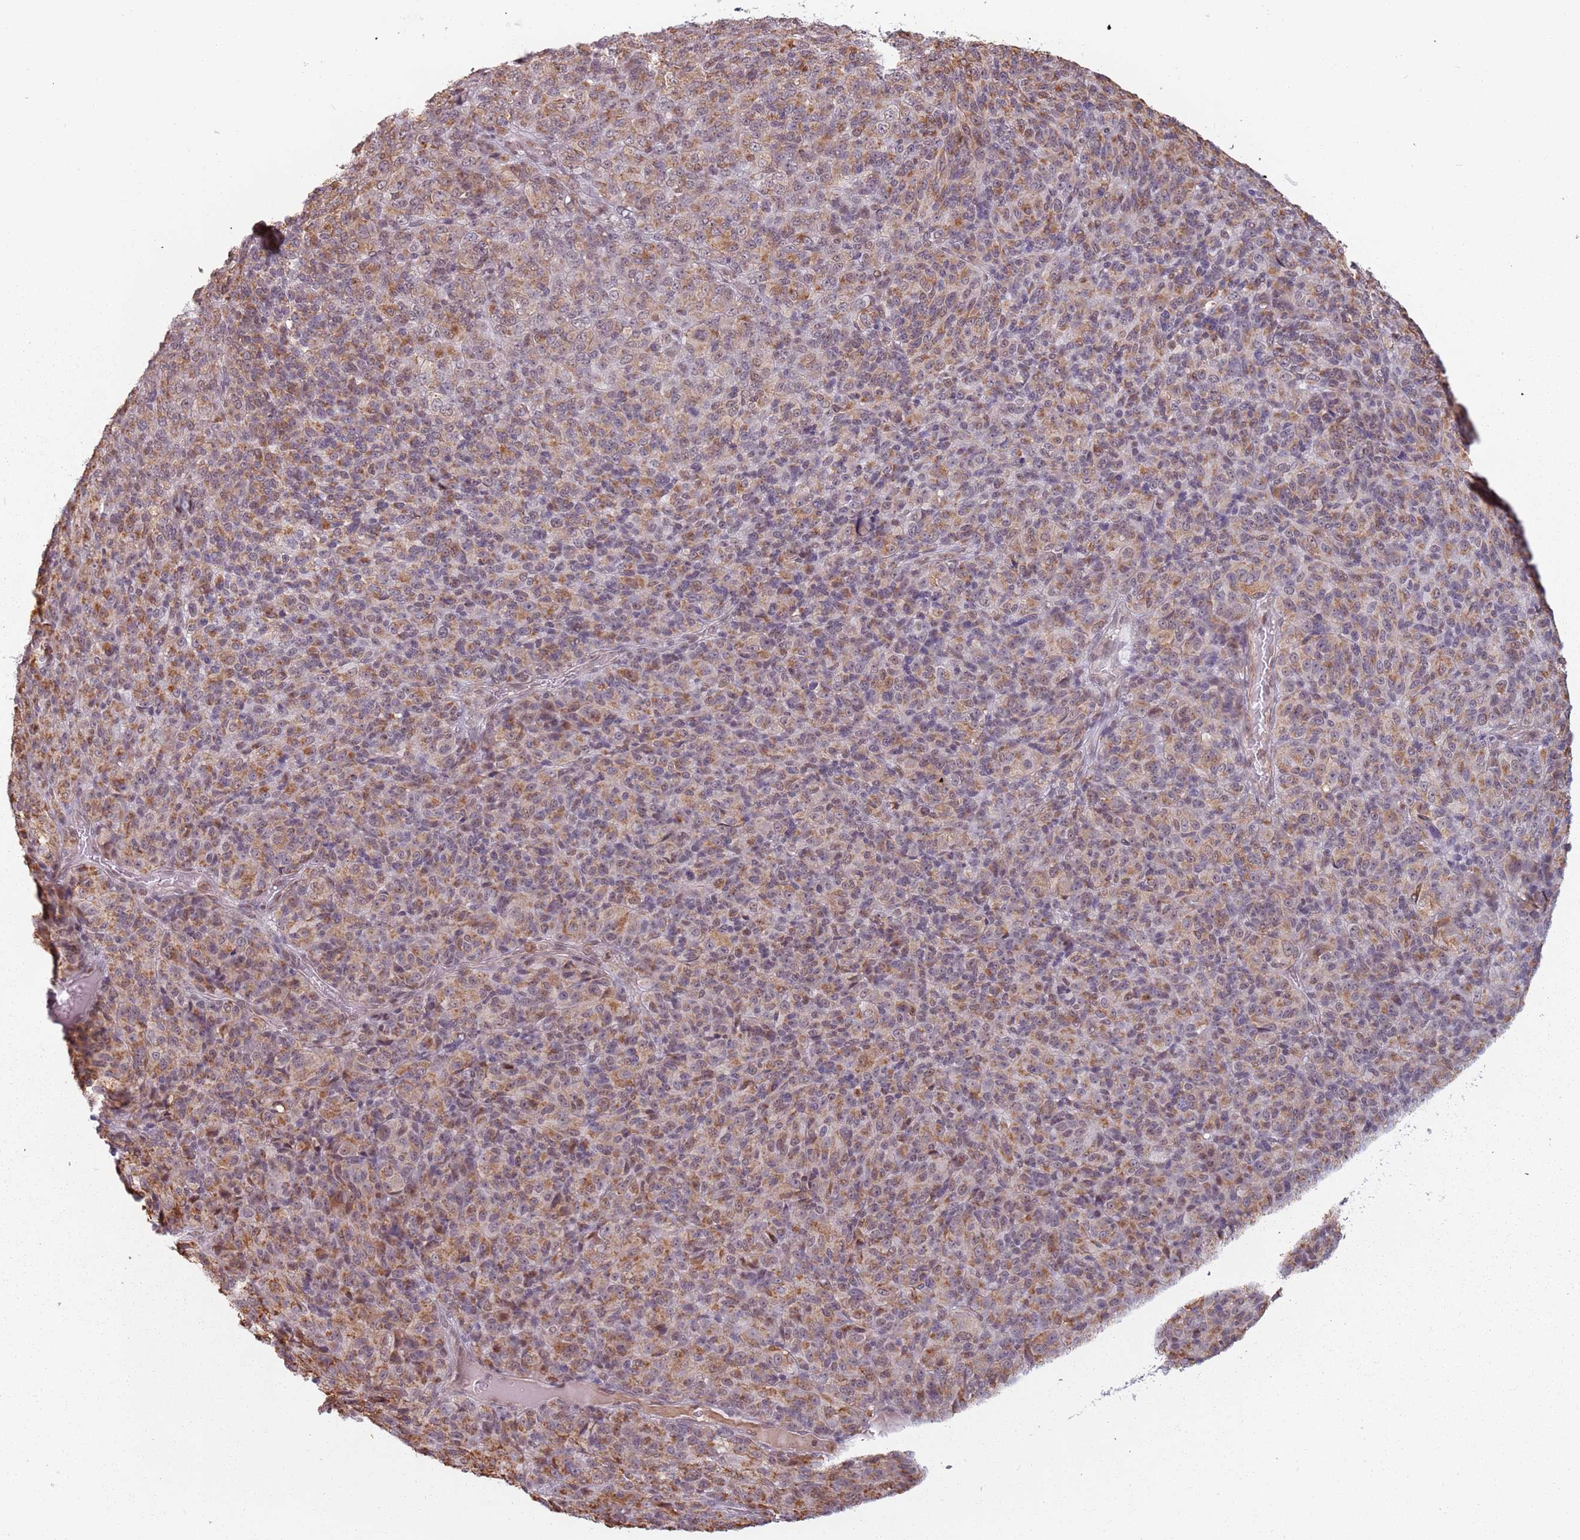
{"staining": {"intensity": "moderate", "quantity": ">75%", "location": "cytoplasmic/membranous"}, "tissue": "melanoma", "cell_type": "Tumor cells", "image_type": "cancer", "snomed": [{"axis": "morphology", "description": "Malignant melanoma, Metastatic site"}, {"axis": "topography", "description": "Brain"}], "caption": "About >75% of tumor cells in melanoma display moderate cytoplasmic/membranous protein staining as visualized by brown immunohistochemical staining.", "gene": "REXO4", "patient": {"sex": "female", "age": 56}}